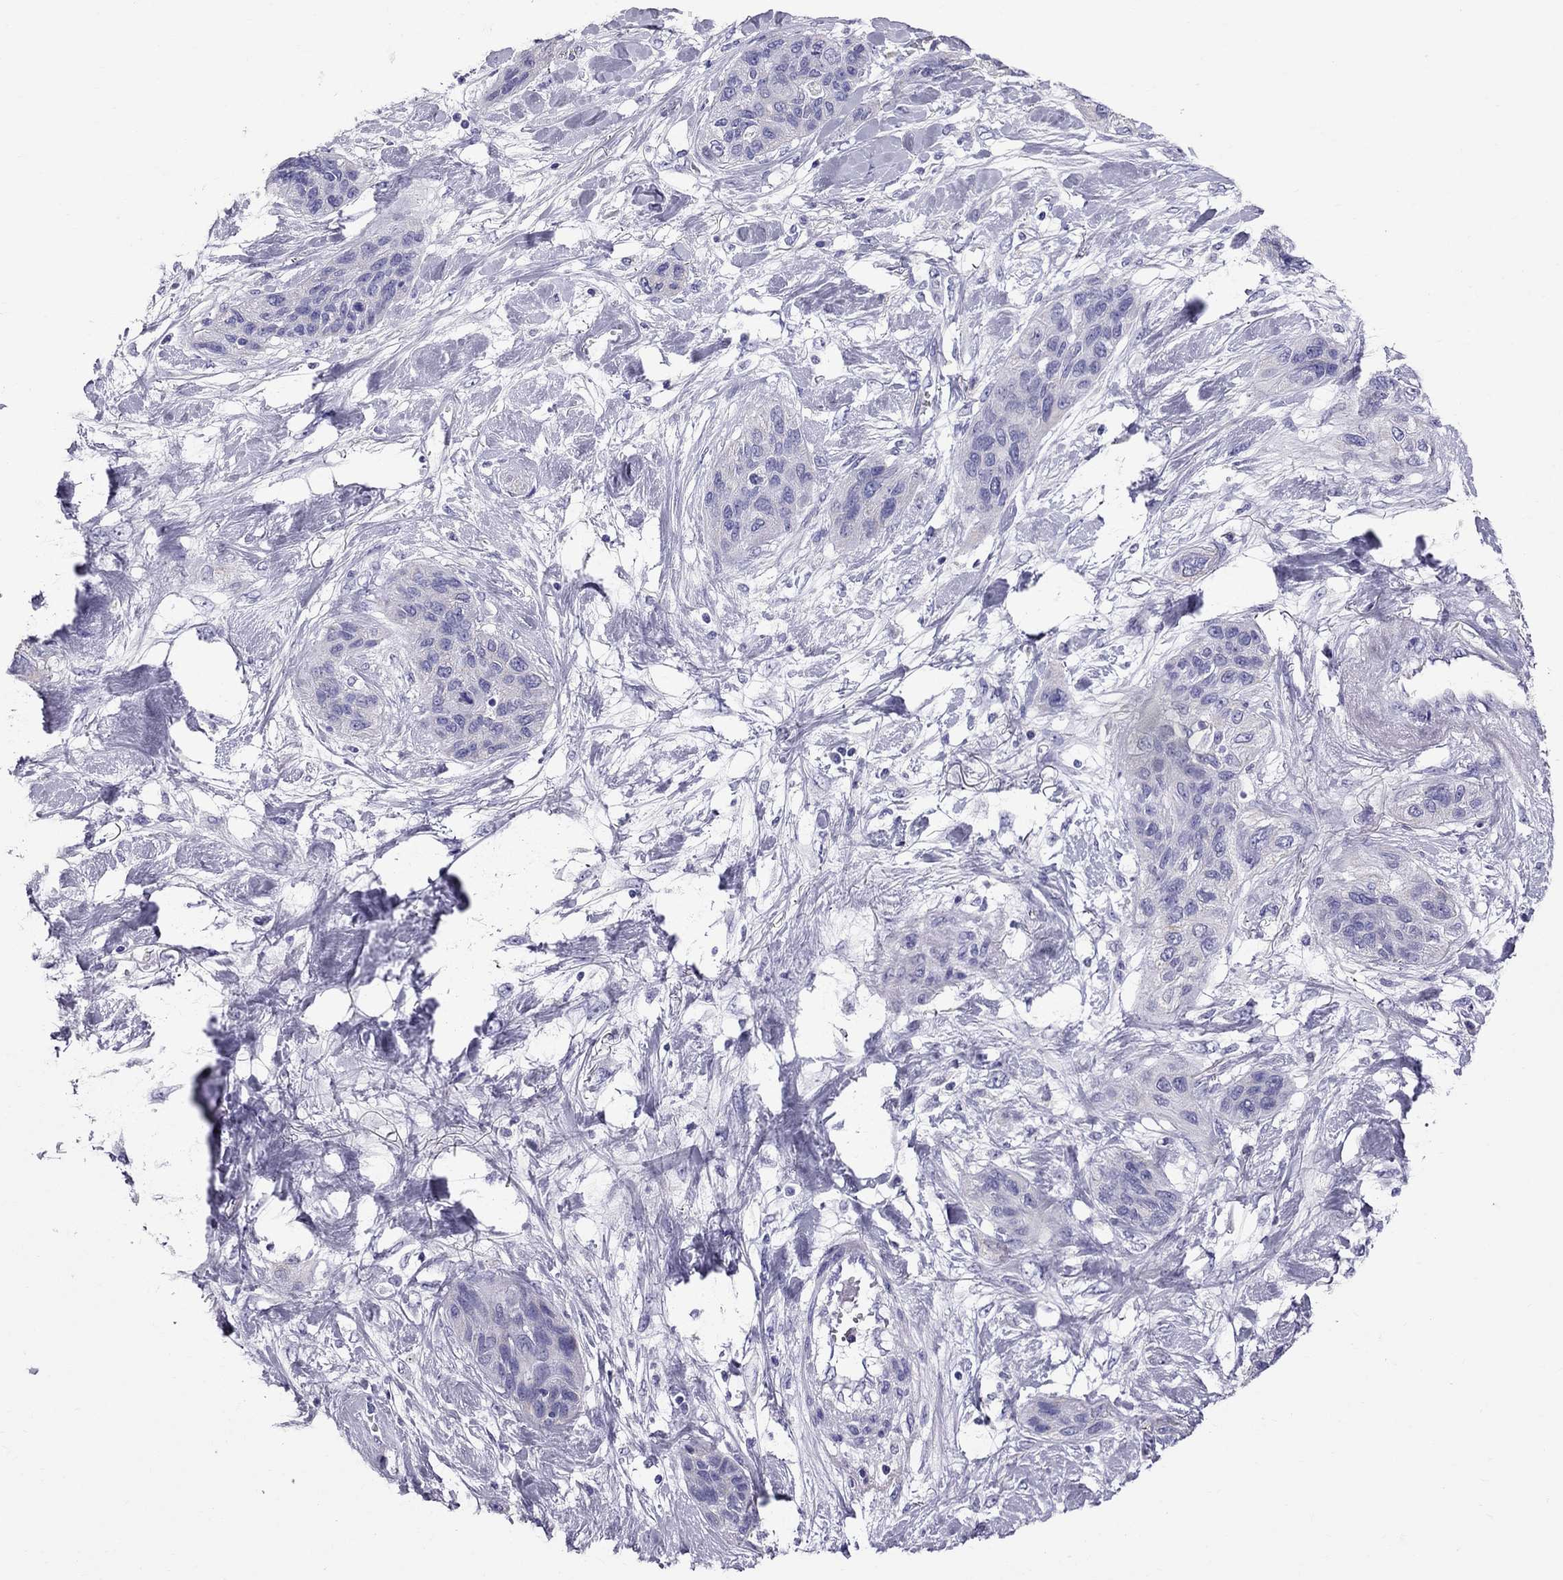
{"staining": {"intensity": "negative", "quantity": "none", "location": "none"}, "tissue": "lung cancer", "cell_type": "Tumor cells", "image_type": "cancer", "snomed": [{"axis": "morphology", "description": "Squamous cell carcinoma, NOS"}, {"axis": "topography", "description": "Lung"}], "caption": "IHC micrograph of human lung squamous cell carcinoma stained for a protein (brown), which reveals no expression in tumor cells. (Stains: DAB (3,3'-diaminobenzidine) IHC with hematoxylin counter stain, Microscopy: brightfield microscopy at high magnification).", "gene": "TTLL13", "patient": {"sex": "female", "age": 70}}